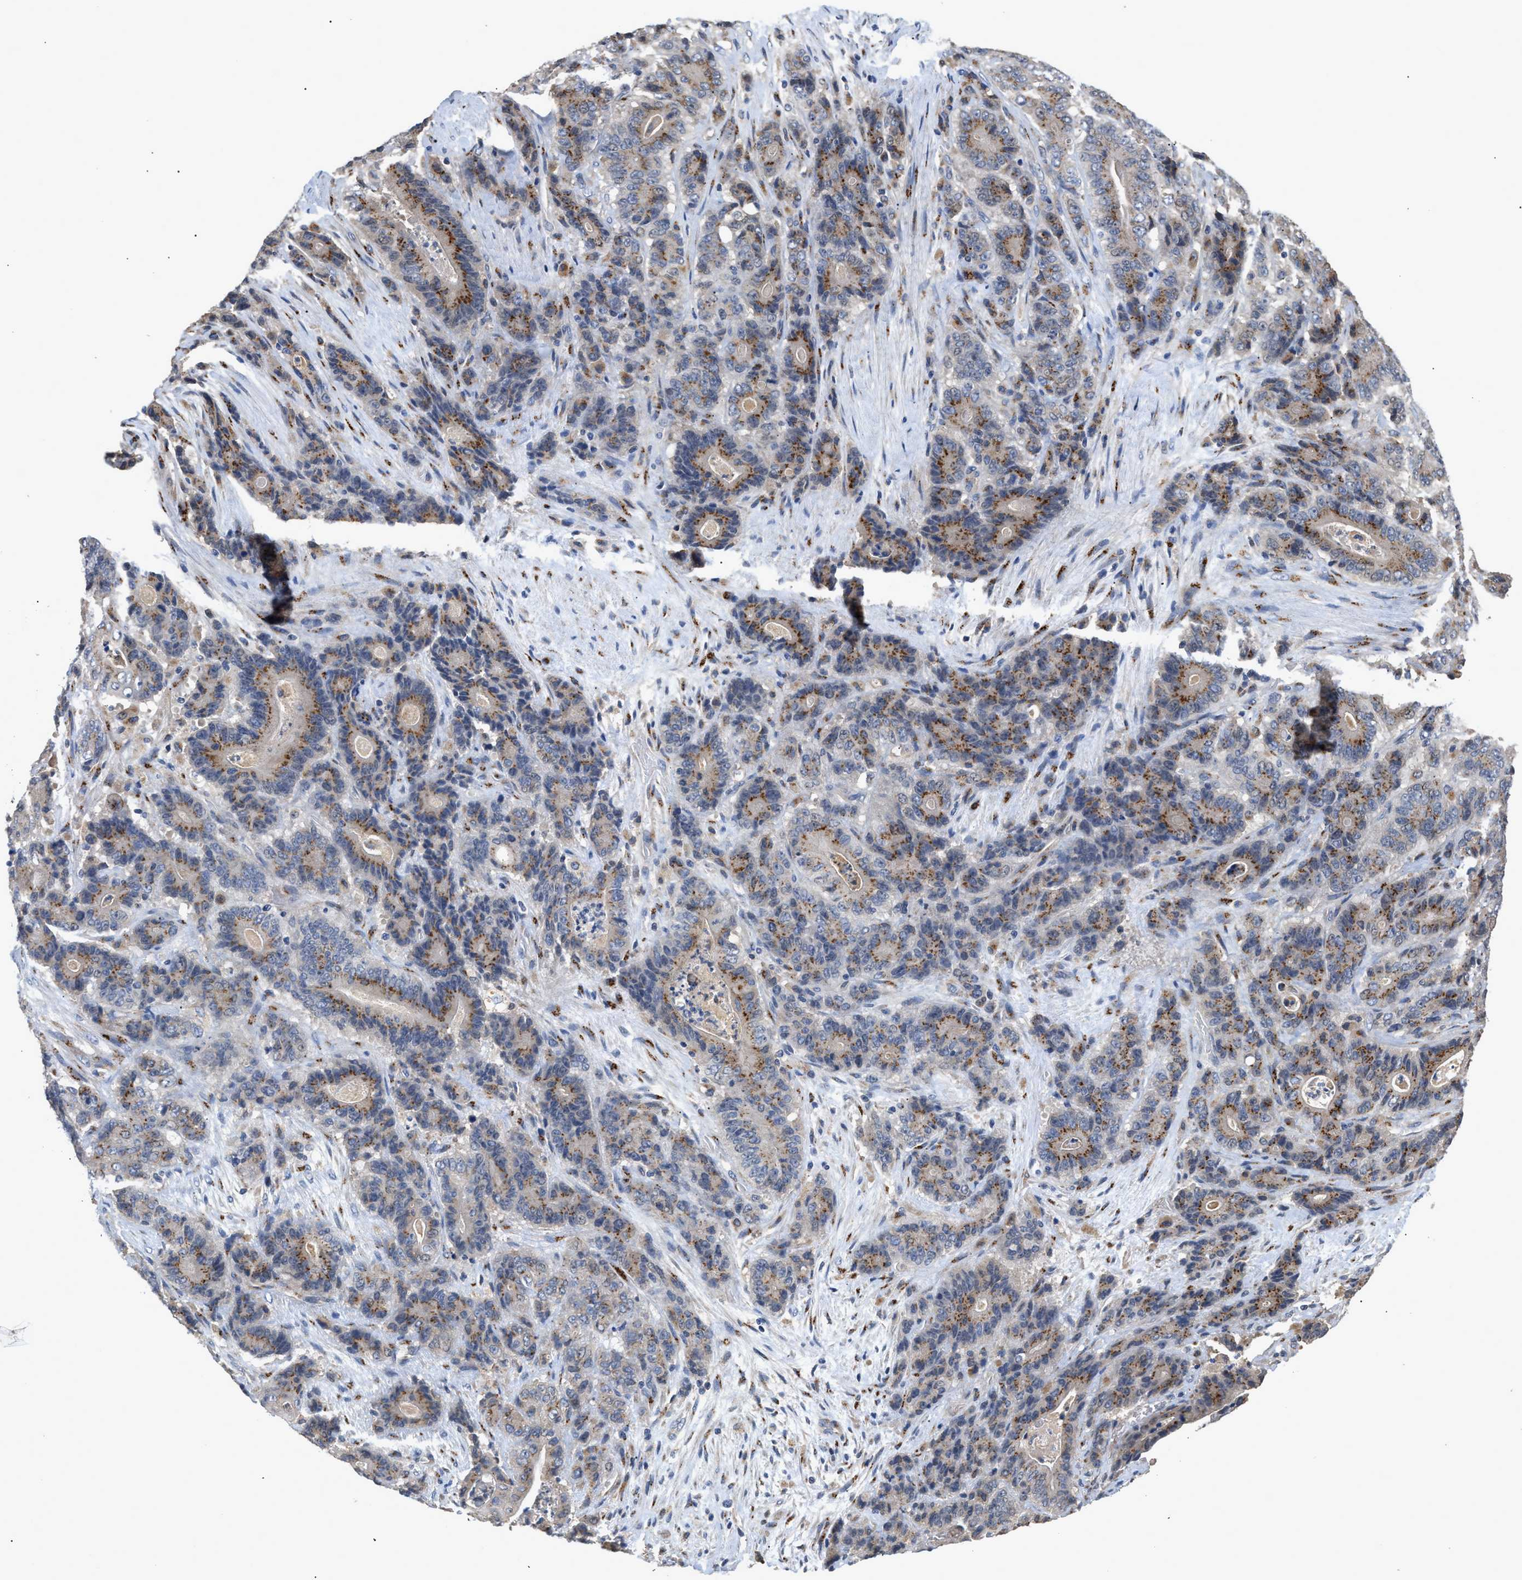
{"staining": {"intensity": "moderate", "quantity": ">75%", "location": "cytoplasmic/membranous"}, "tissue": "stomach cancer", "cell_type": "Tumor cells", "image_type": "cancer", "snomed": [{"axis": "morphology", "description": "Adenocarcinoma, NOS"}, {"axis": "topography", "description": "Stomach"}], "caption": "Tumor cells reveal moderate cytoplasmic/membranous expression in approximately >75% of cells in adenocarcinoma (stomach).", "gene": "SIK2", "patient": {"sex": "female", "age": 73}}